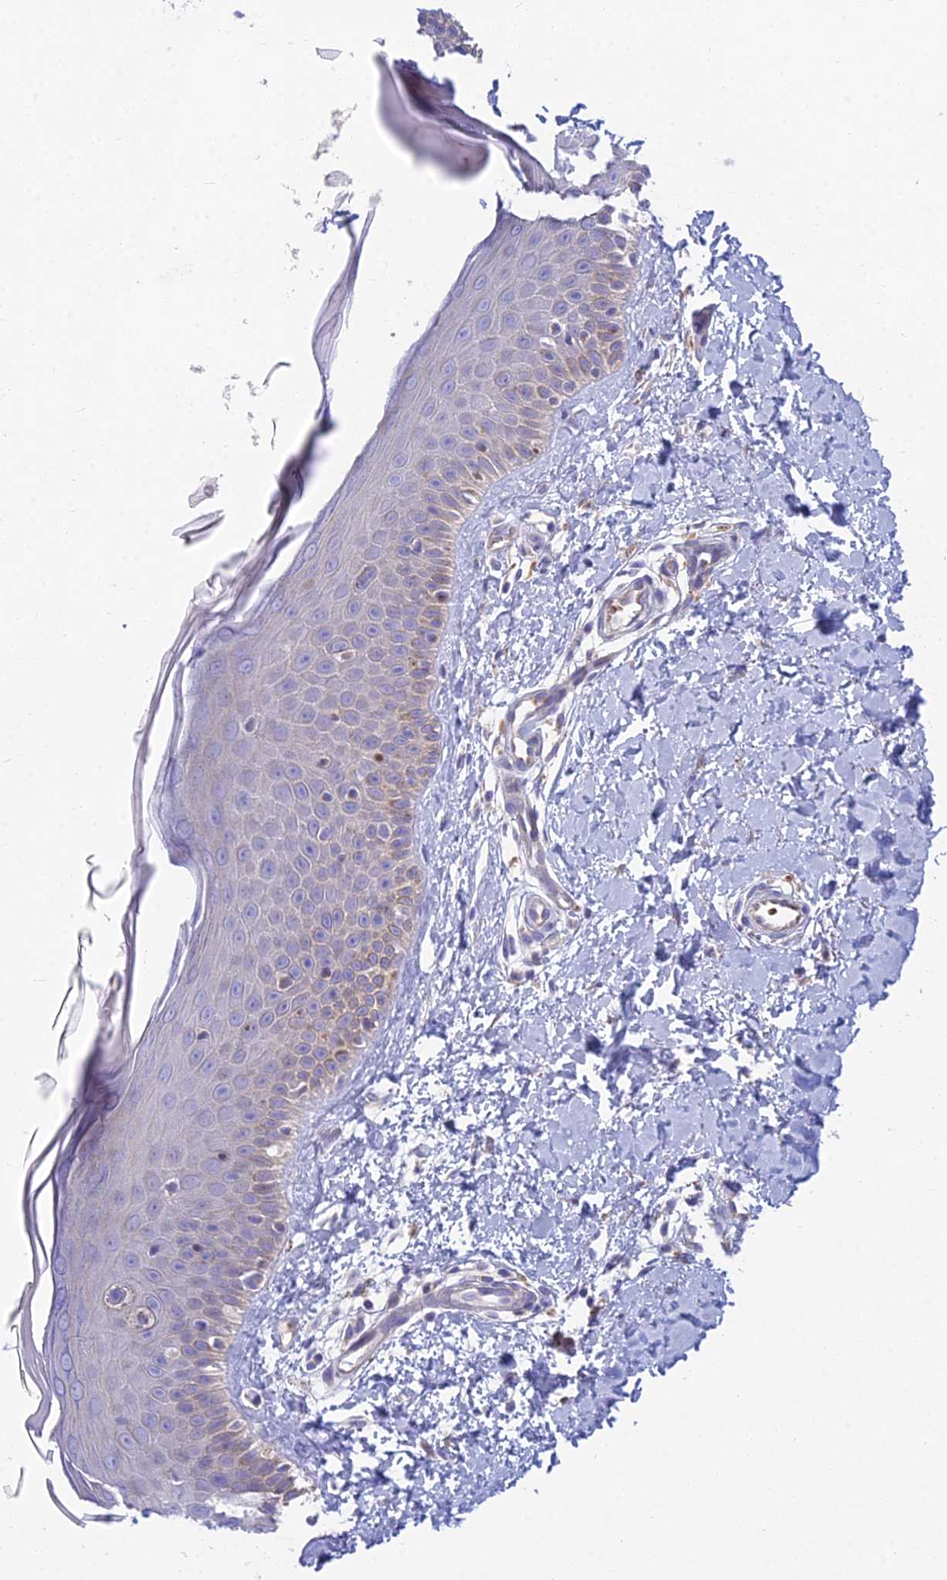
{"staining": {"intensity": "negative", "quantity": "none", "location": "none"}, "tissue": "skin", "cell_type": "Fibroblasts", "image_type": "normal", "snomed": [{"axis": "morphology", "description": "Normal tissue, NOS"}, {"axis": "topography", "description": "Skin"}], "caption": "Skin was stained to show a protein in brown. There is no significant staining in fibroblasts. The staining was performed using DAB (3,3'-diaminobenzidine) to visualize the protein expression in brown, while the nuclei were stained in blue with hematoxylin (Magnification: 20x).", "gene": "ZNF564", "patient": {"sex": "male", "age": 52}}